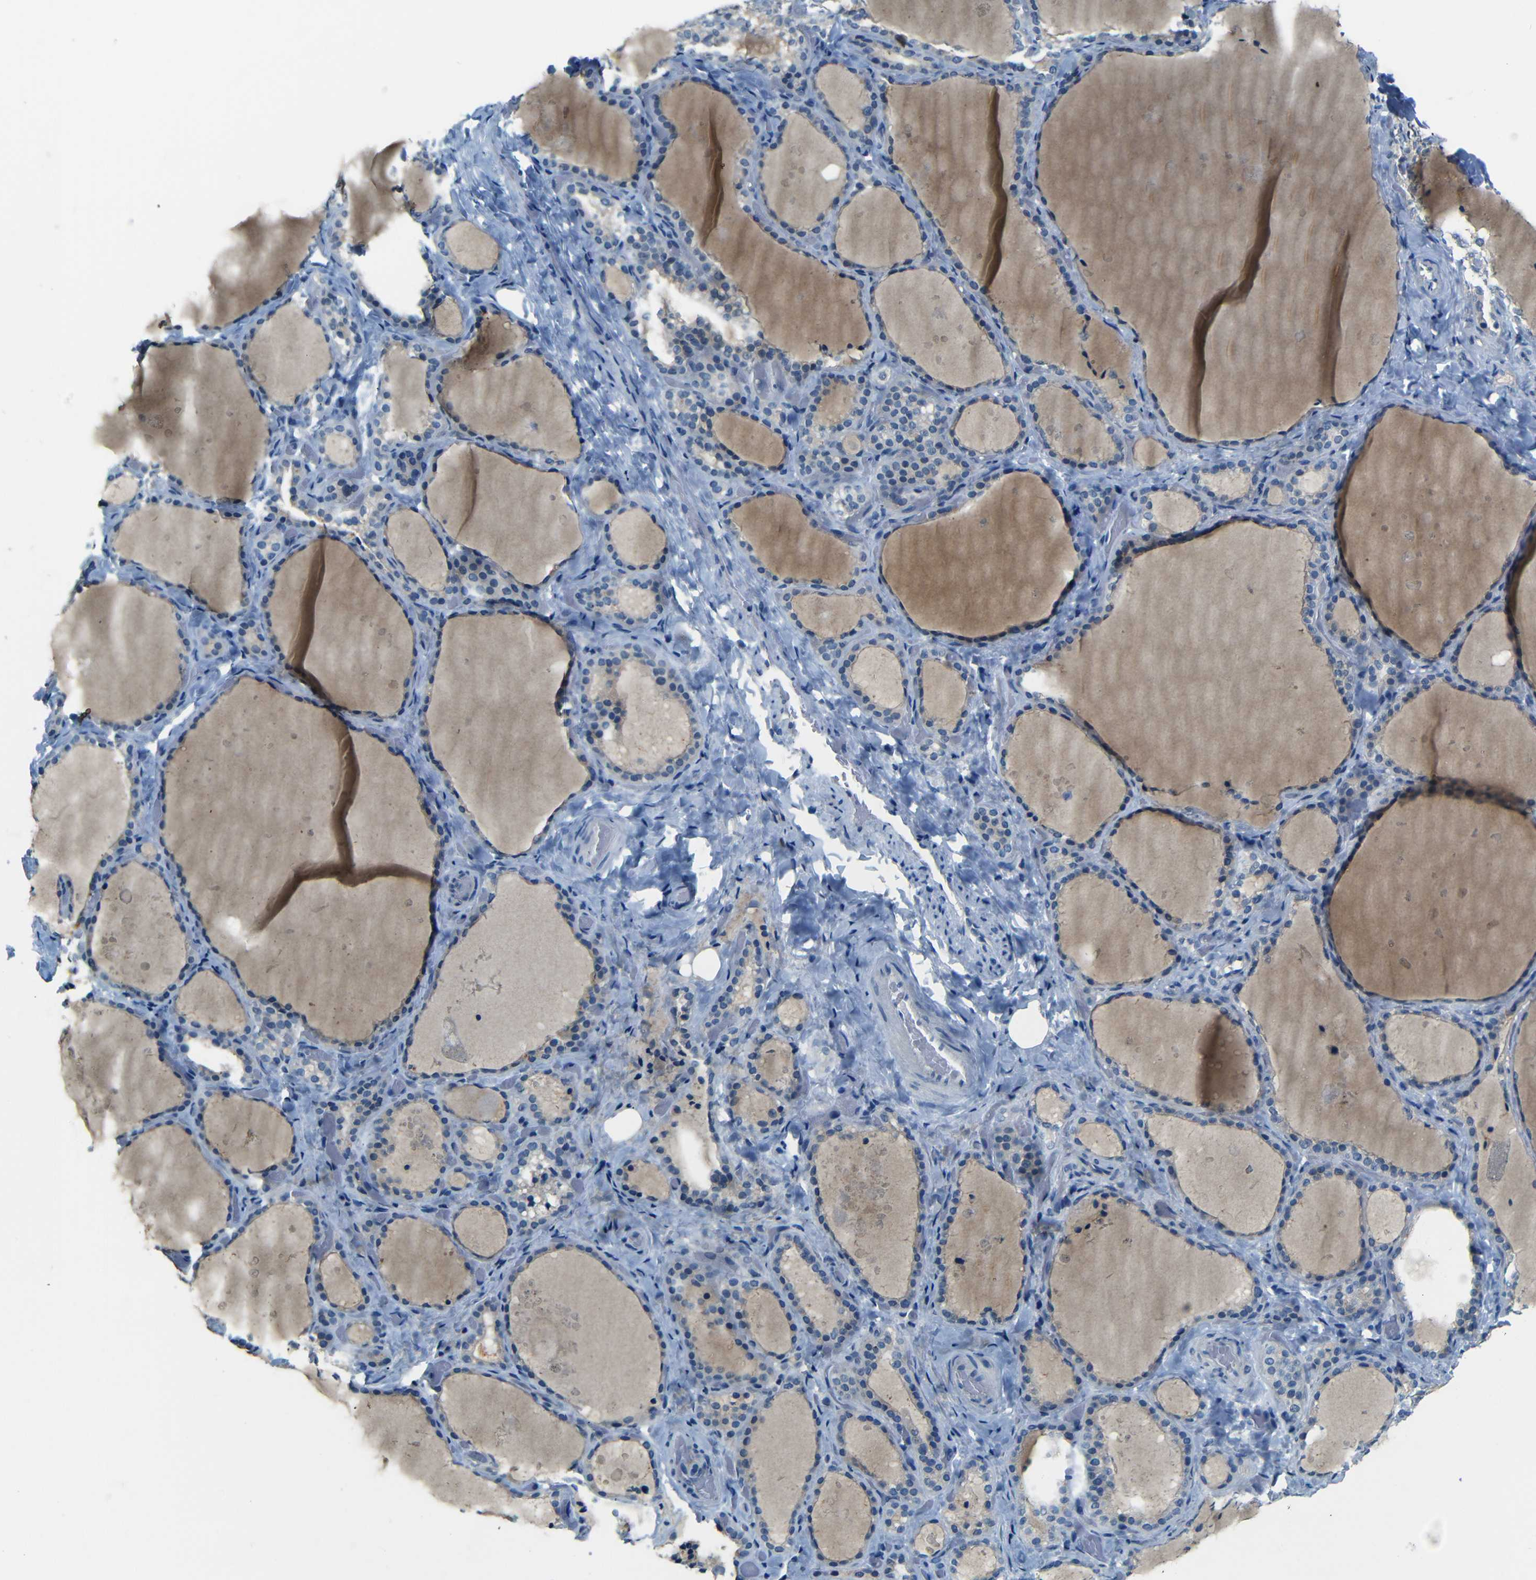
{"staining": {"intensity": "weak", "quantity": "<25%", "location": "cytoplasmic/membranous"}, "tissue": "thyroid gland", "cell_type": "Glandular cells", "image_type": "normal", "snomed": [{"axis": "morphology", "description": "Normal tissue, NOS"}, {"axis": "topography", "description": "Thyroid gland"}], "caption": "Thyroid gland stained for a protein using immunohistochemistry (IHC) exhibits no positivity glandular cells.", "gene": "ZMAT1", "patient": {"sex": "female", "age": 44}}